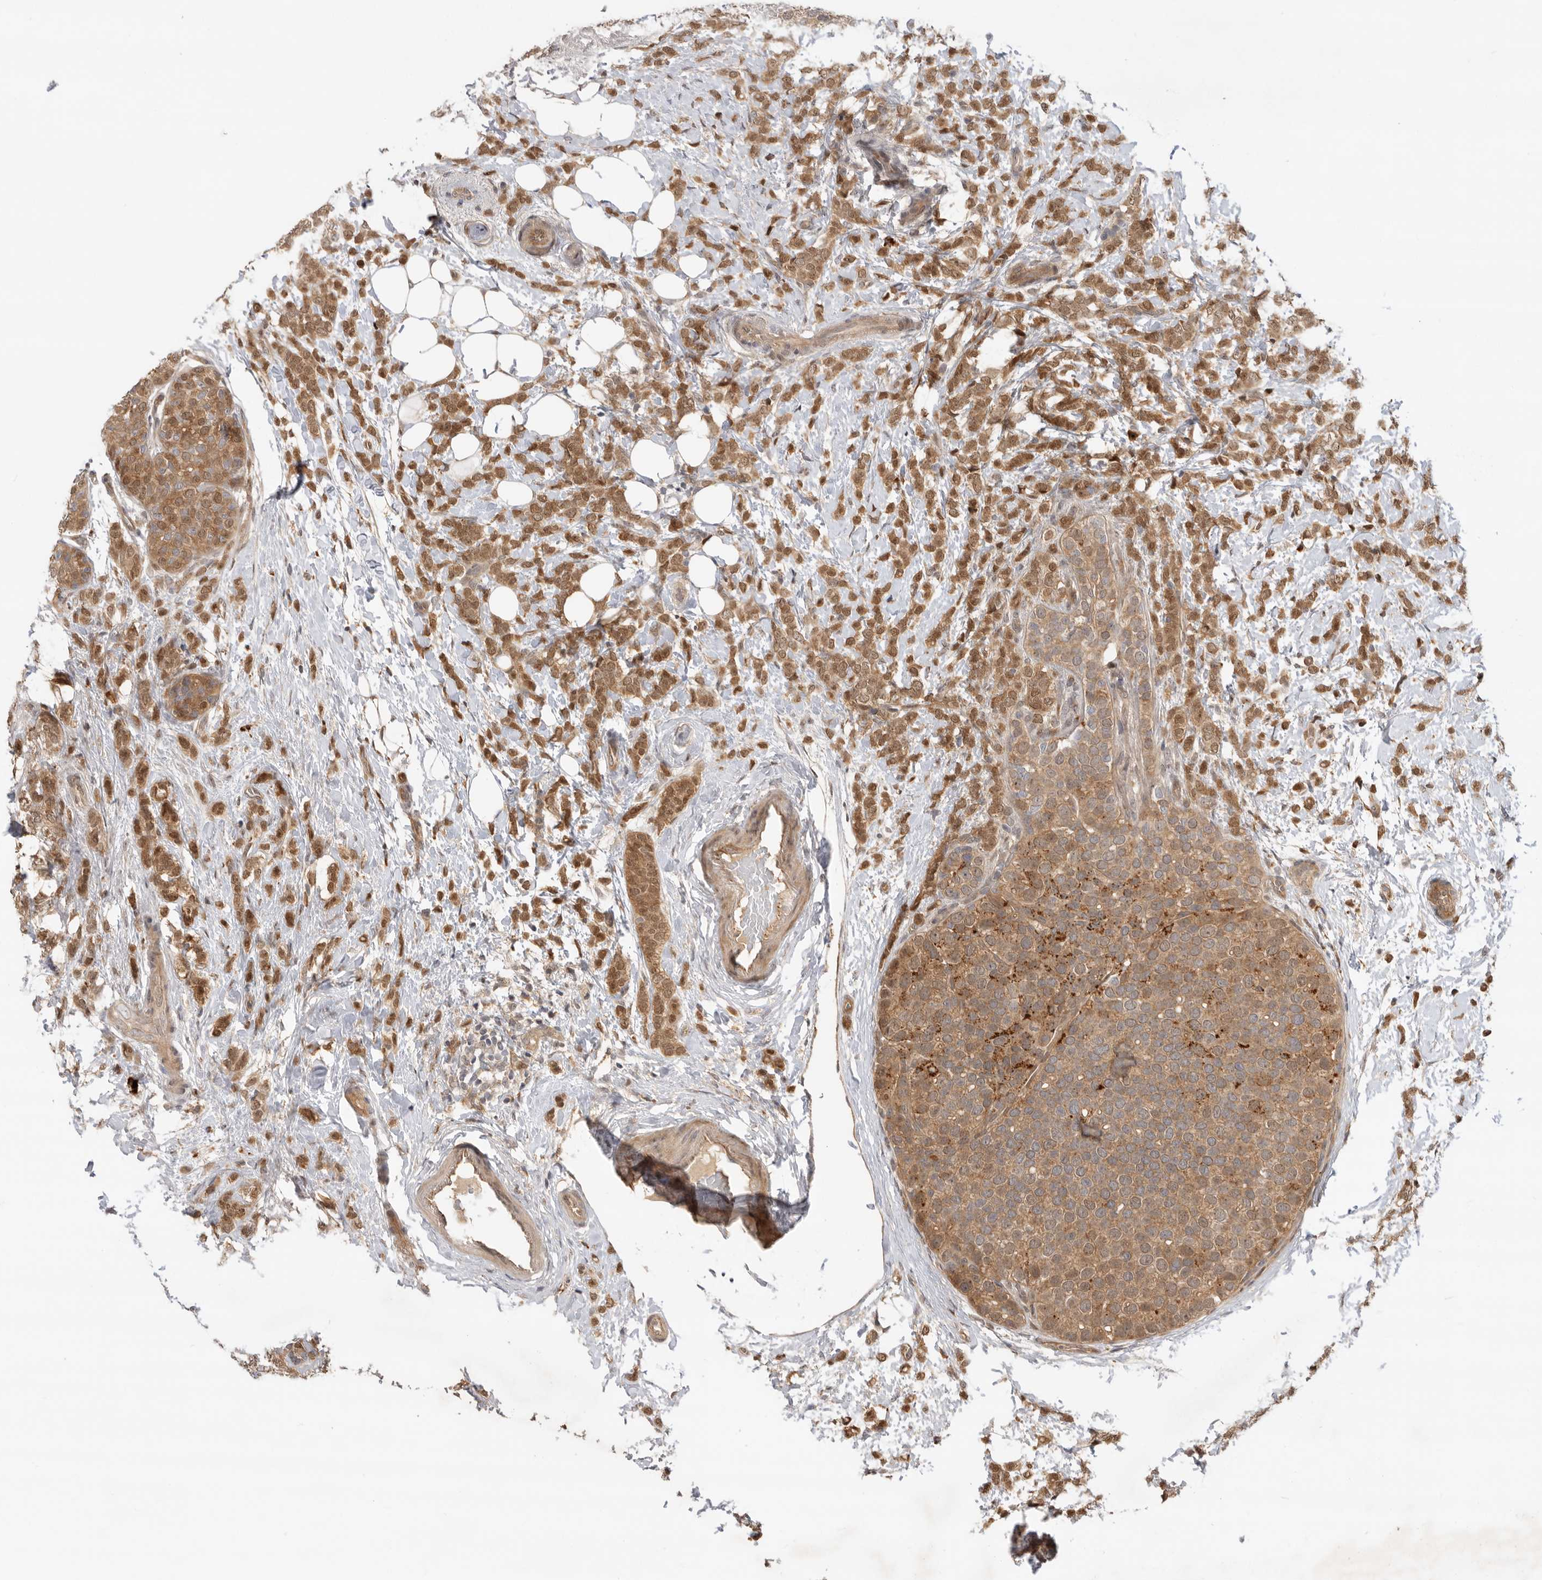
{"staining": {"intensity": "moderate", "quantity": ">75%", "location": "cytoplasmic/membranous"}, "tissue": "breast cancer", "cell_type": "Tumor cells", "image_type": "cancer", "snomed": [{"axis": "morphology", "description": "Lobular carcinoma"}, {"axis": "topography", "description": "Breast"}], "caption": "Immunohistochemical staining of human breast cancer (lobular carcinoma) displays medium levels of moderate cytoplasmic/membranous staining in about >75% of tumor cells.", "gene": "DCAF8", "patient": {"sex": "female", "age": 50}}